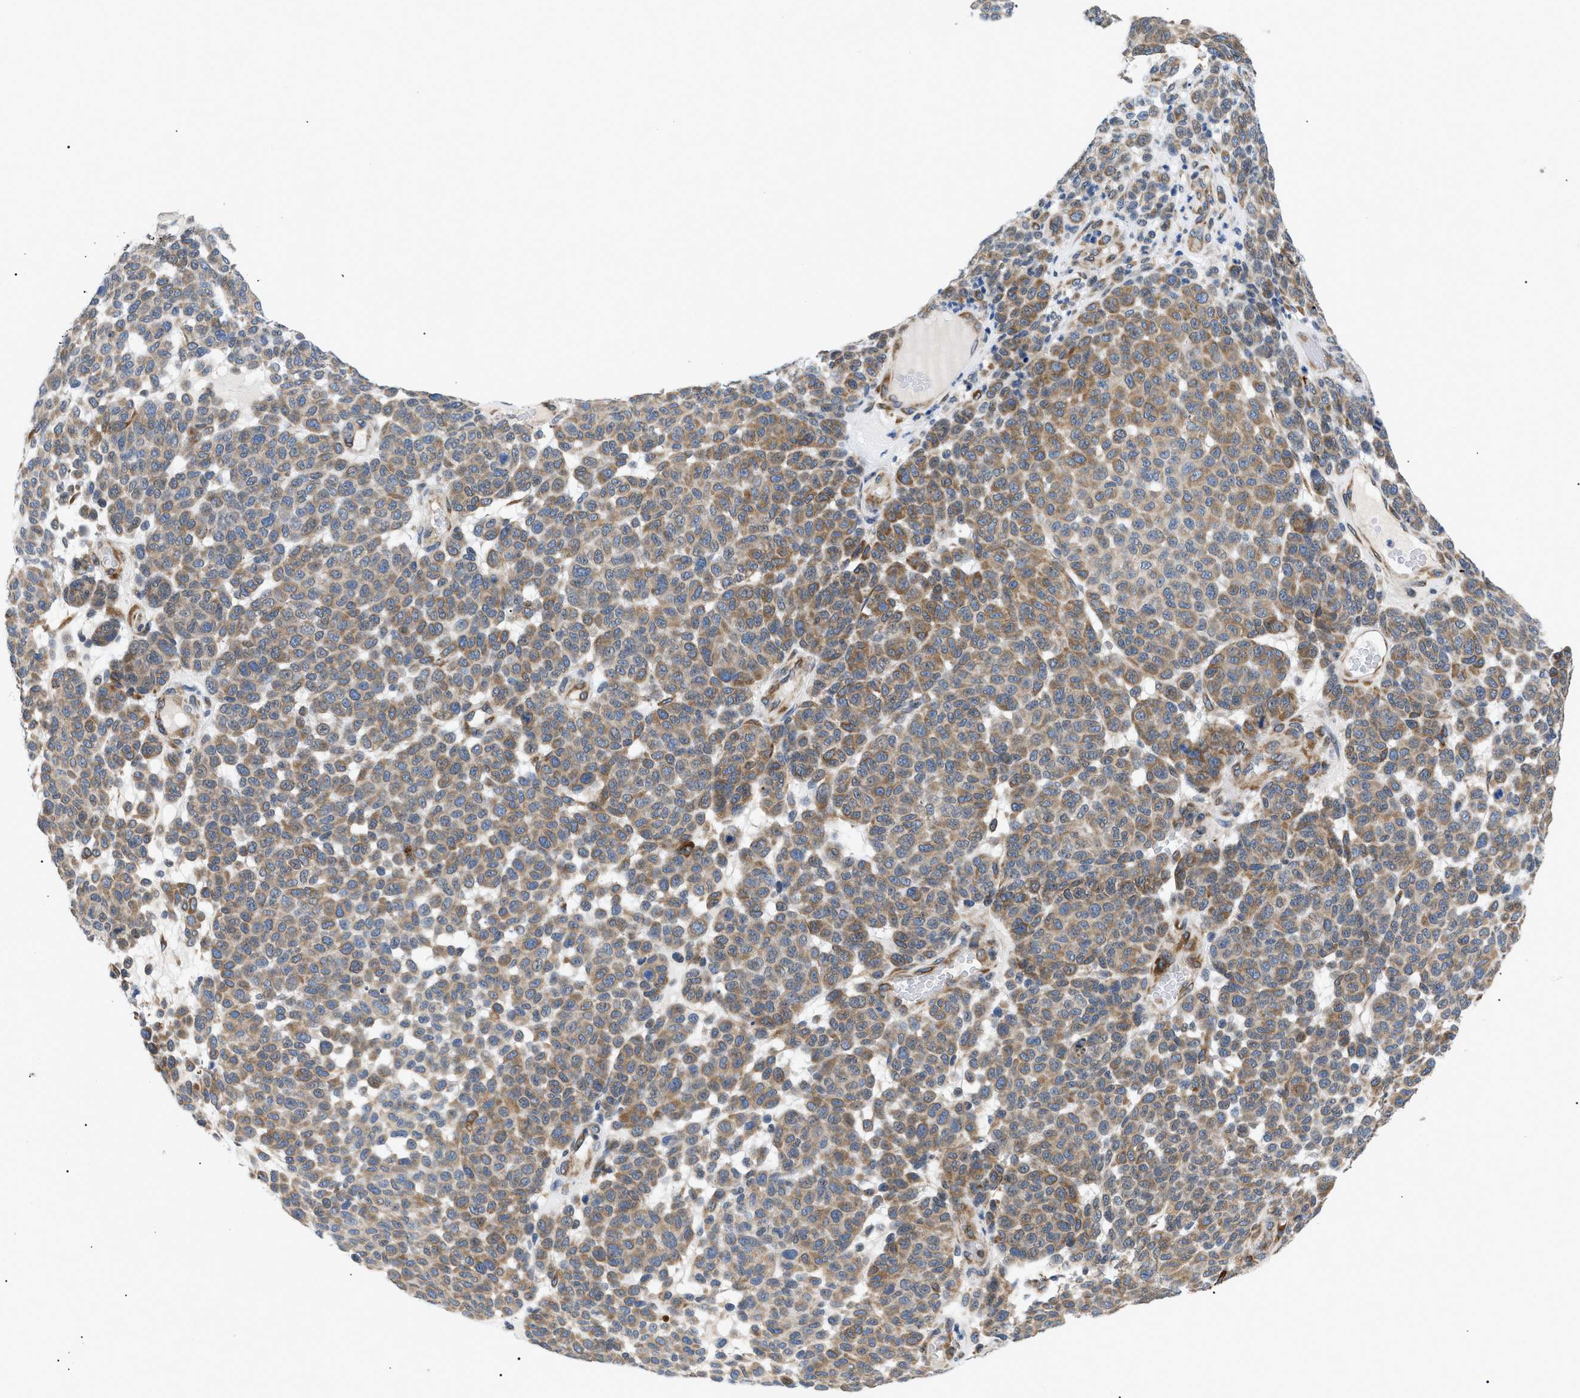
{"staining": {"intensity": "moderate", "quantity": ">75%", "location": "cytoplasmic/membranous"}, "tissue": "melanoma", "cell_type": "Tumor cells", "image_type": "cancer", "snomed": [{"axis": "morphology", "description": "Malignant melanoma, NOS"}, {"axis": "topography", "description": "Skin"}], "caption": "A micrograph showing moderate cytoplasmic/membranous expression in about >75% of tumor cells in melanoma, as visualized by brown immunohistochemical staining.", "gene": "DERL1", "patient": {"sex": "male", "age": 59}}